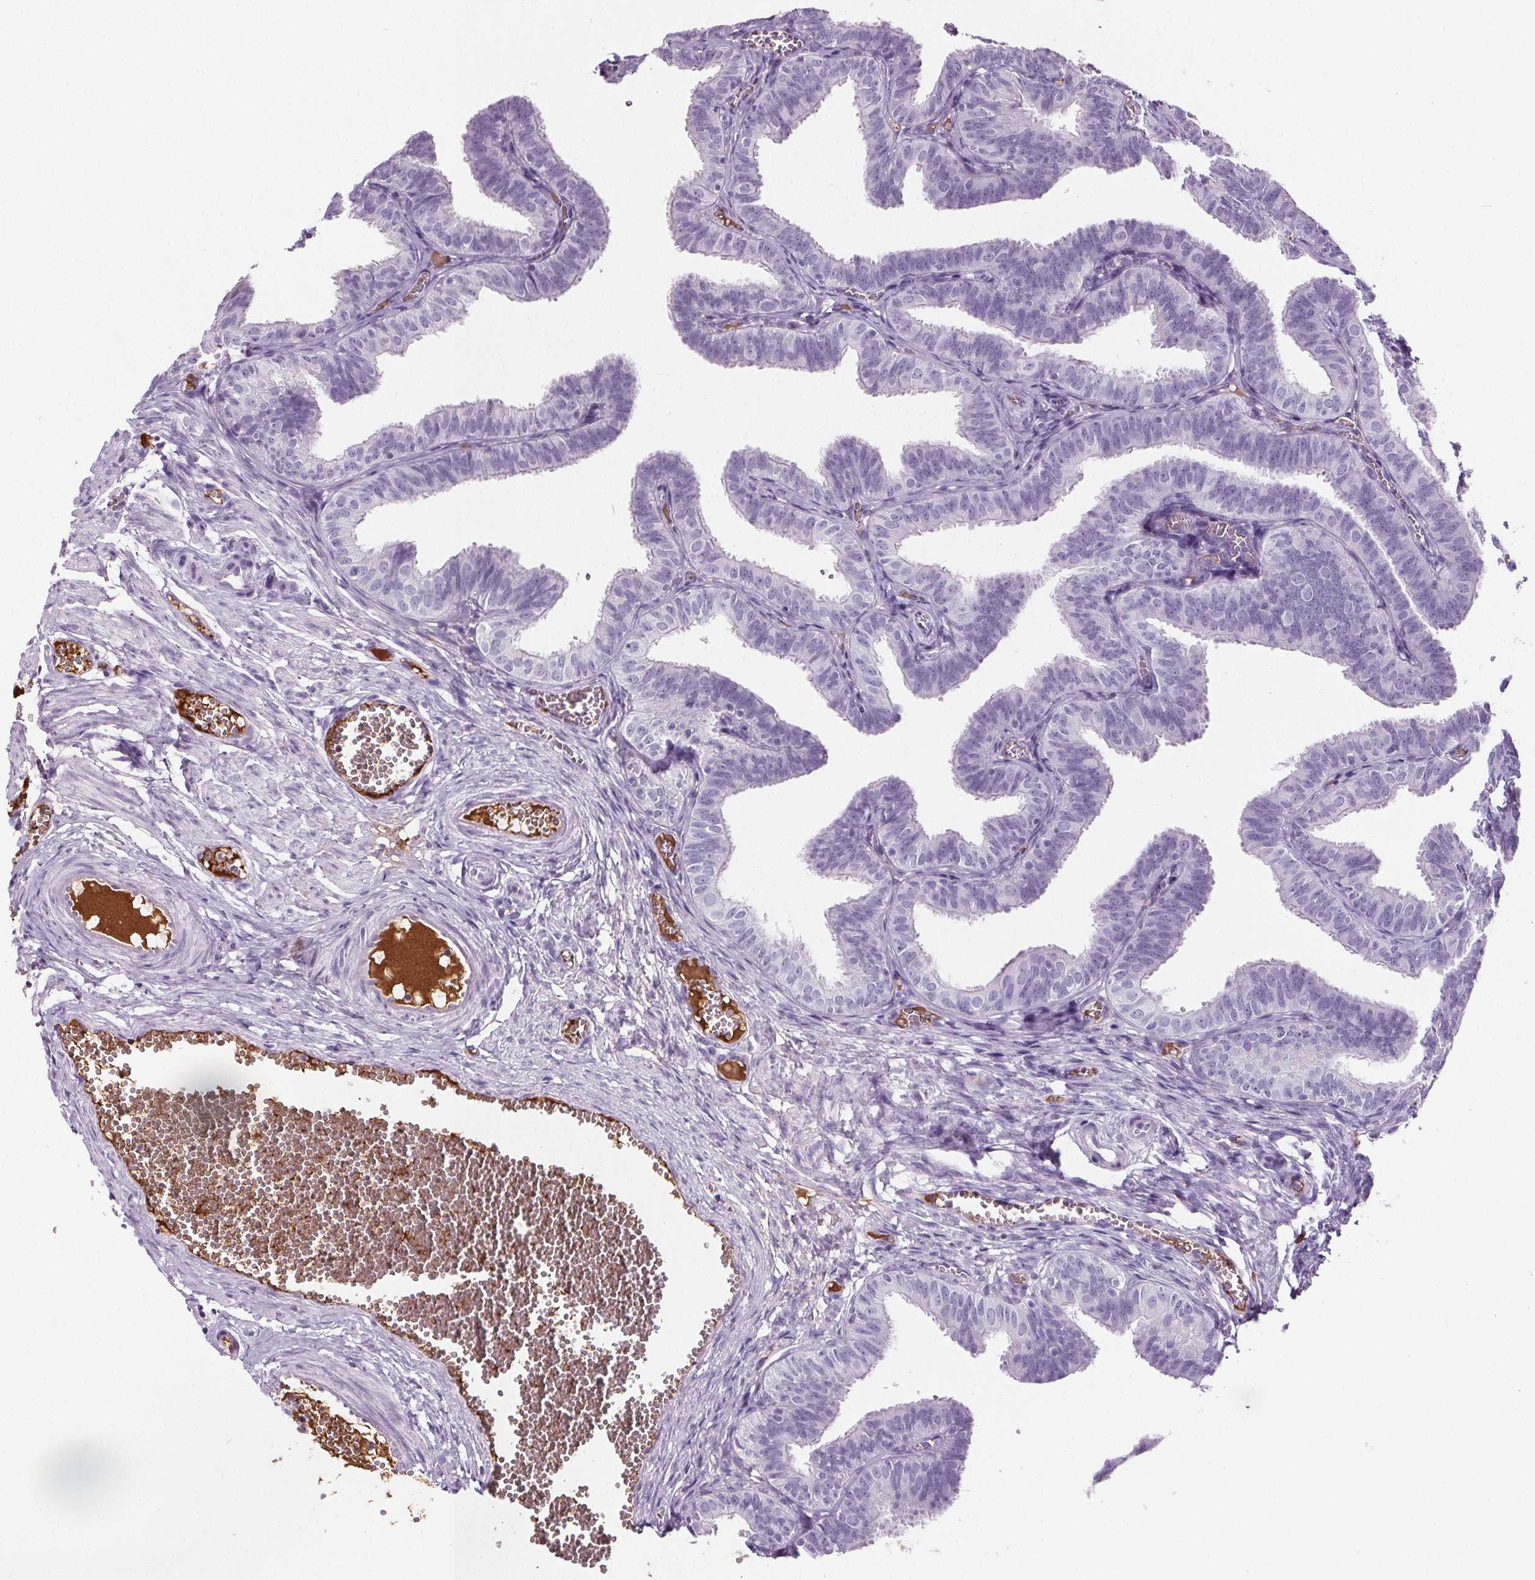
{"staining": {"intensity": "negative", "quantity": "none", "location": "none"}, "tissue": "fallopian tube", "cell_type": "Glandular cells", "image_type": "normal", "snomed": [{"axis": "morphology", "description": "Normal tissue, NOS"}, {"axis": "topography", "description": "Fallopian tube"}], "caption": "High magnification brightfield microscopy of benign fallopian tube stained with DAB (brown) and counterstained with hematoxylin (blue): glandular cells show no significant positivity. Brightfield microscopy of IHC stained with DAB (brown) and hematoxylin (blue), captured at high magnification.", "gene": "CD5L", "patient": {"sex": "female", "age": 25}}